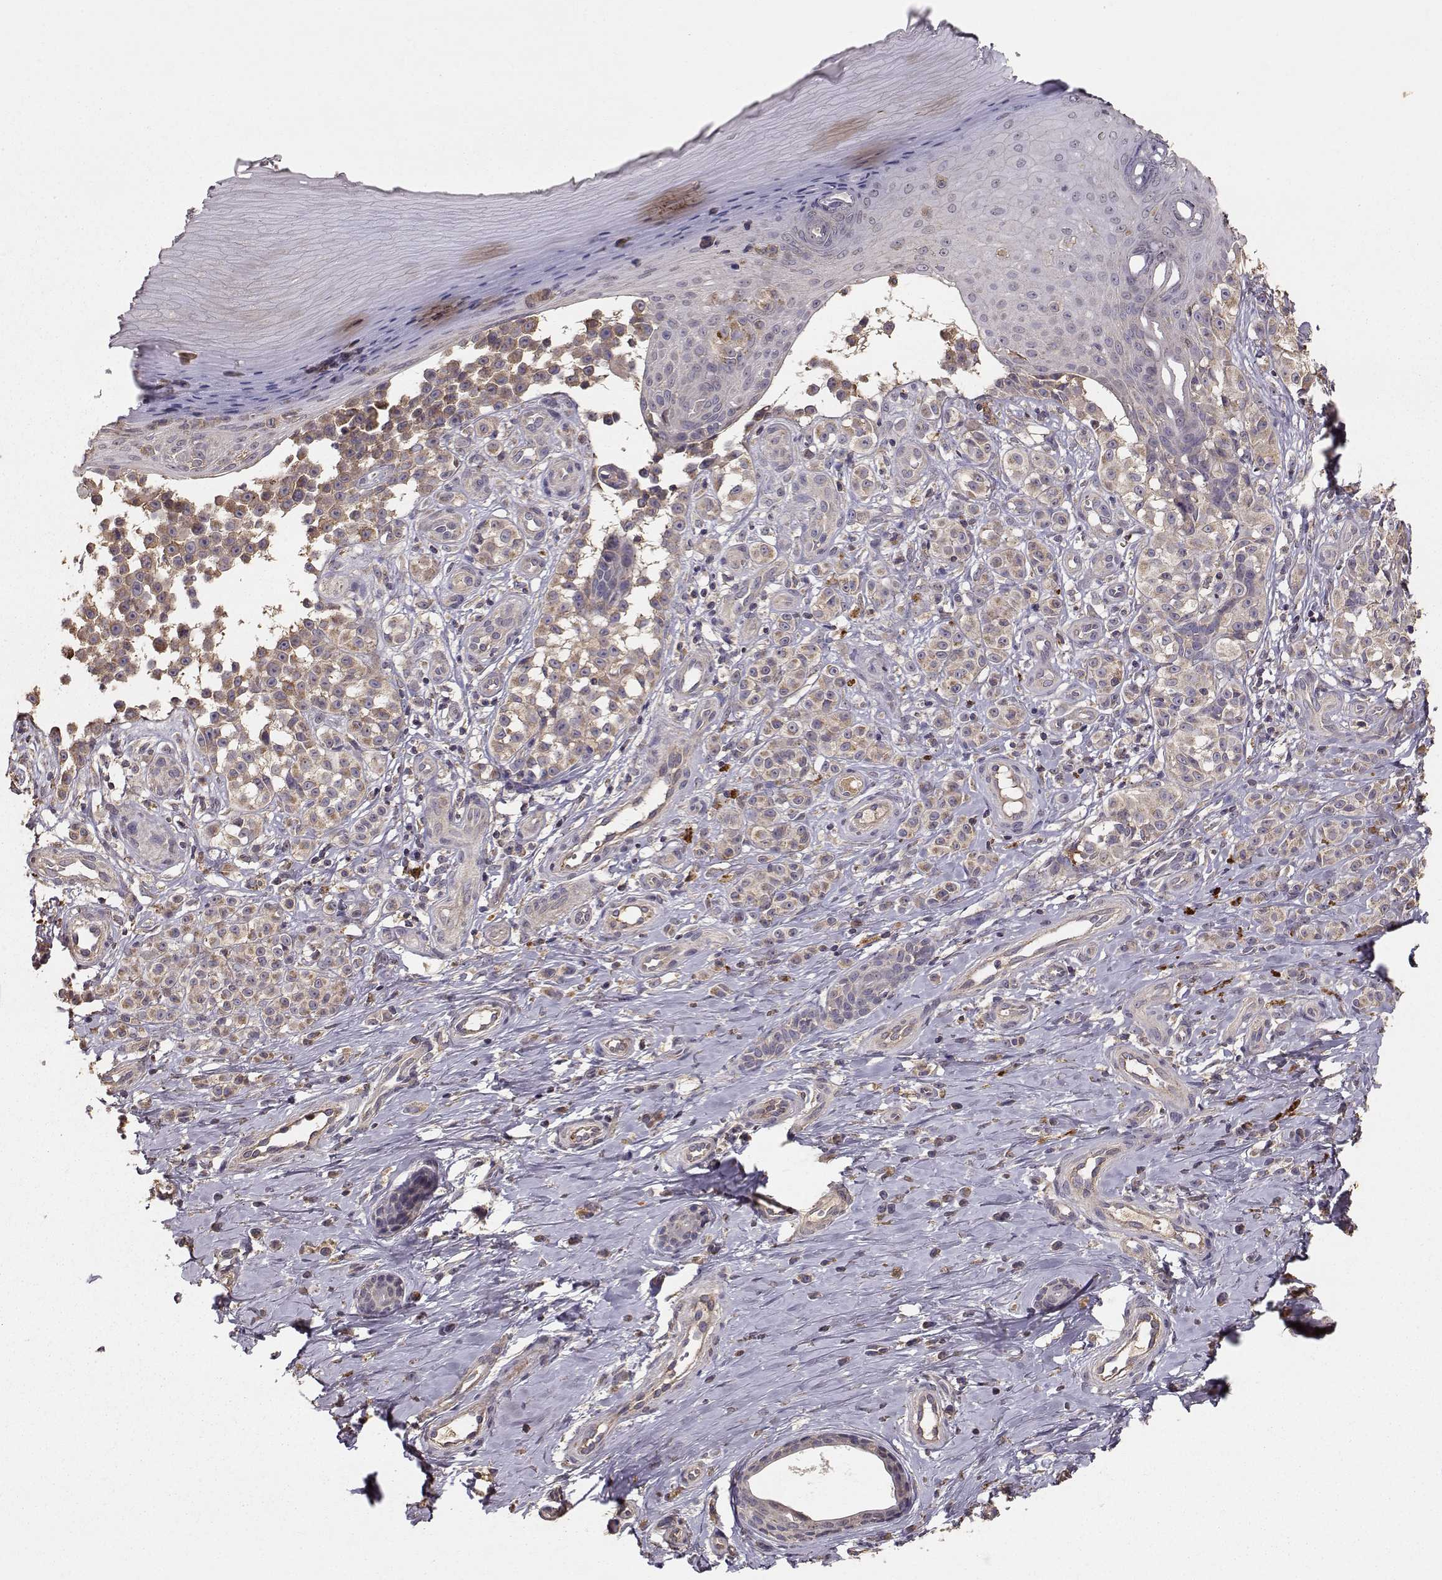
{"staining": {"intensity": "weak", "quantity": ">75%", "location": "cytoplasmic/membranous"}, "tissue": "melanoma", "cell_type": "Tumor cells", "image_type": "cancer", "snomed": [{"axis": "morphology", "description": "Malignant melanoma, NOS"}, {"axis": "topography", "description": "Skin"}], "caption": "A brown stain labels weak cytoplasmic/membranous positivity of a protein in melanoma tumor cells. The staining is performed using DAB brown chromogen to label protein expression. The nuclei are counter-stained blue using hematoxylin.", "gene": "TARS3", "patient": {"sex": "female", "age": 76}}